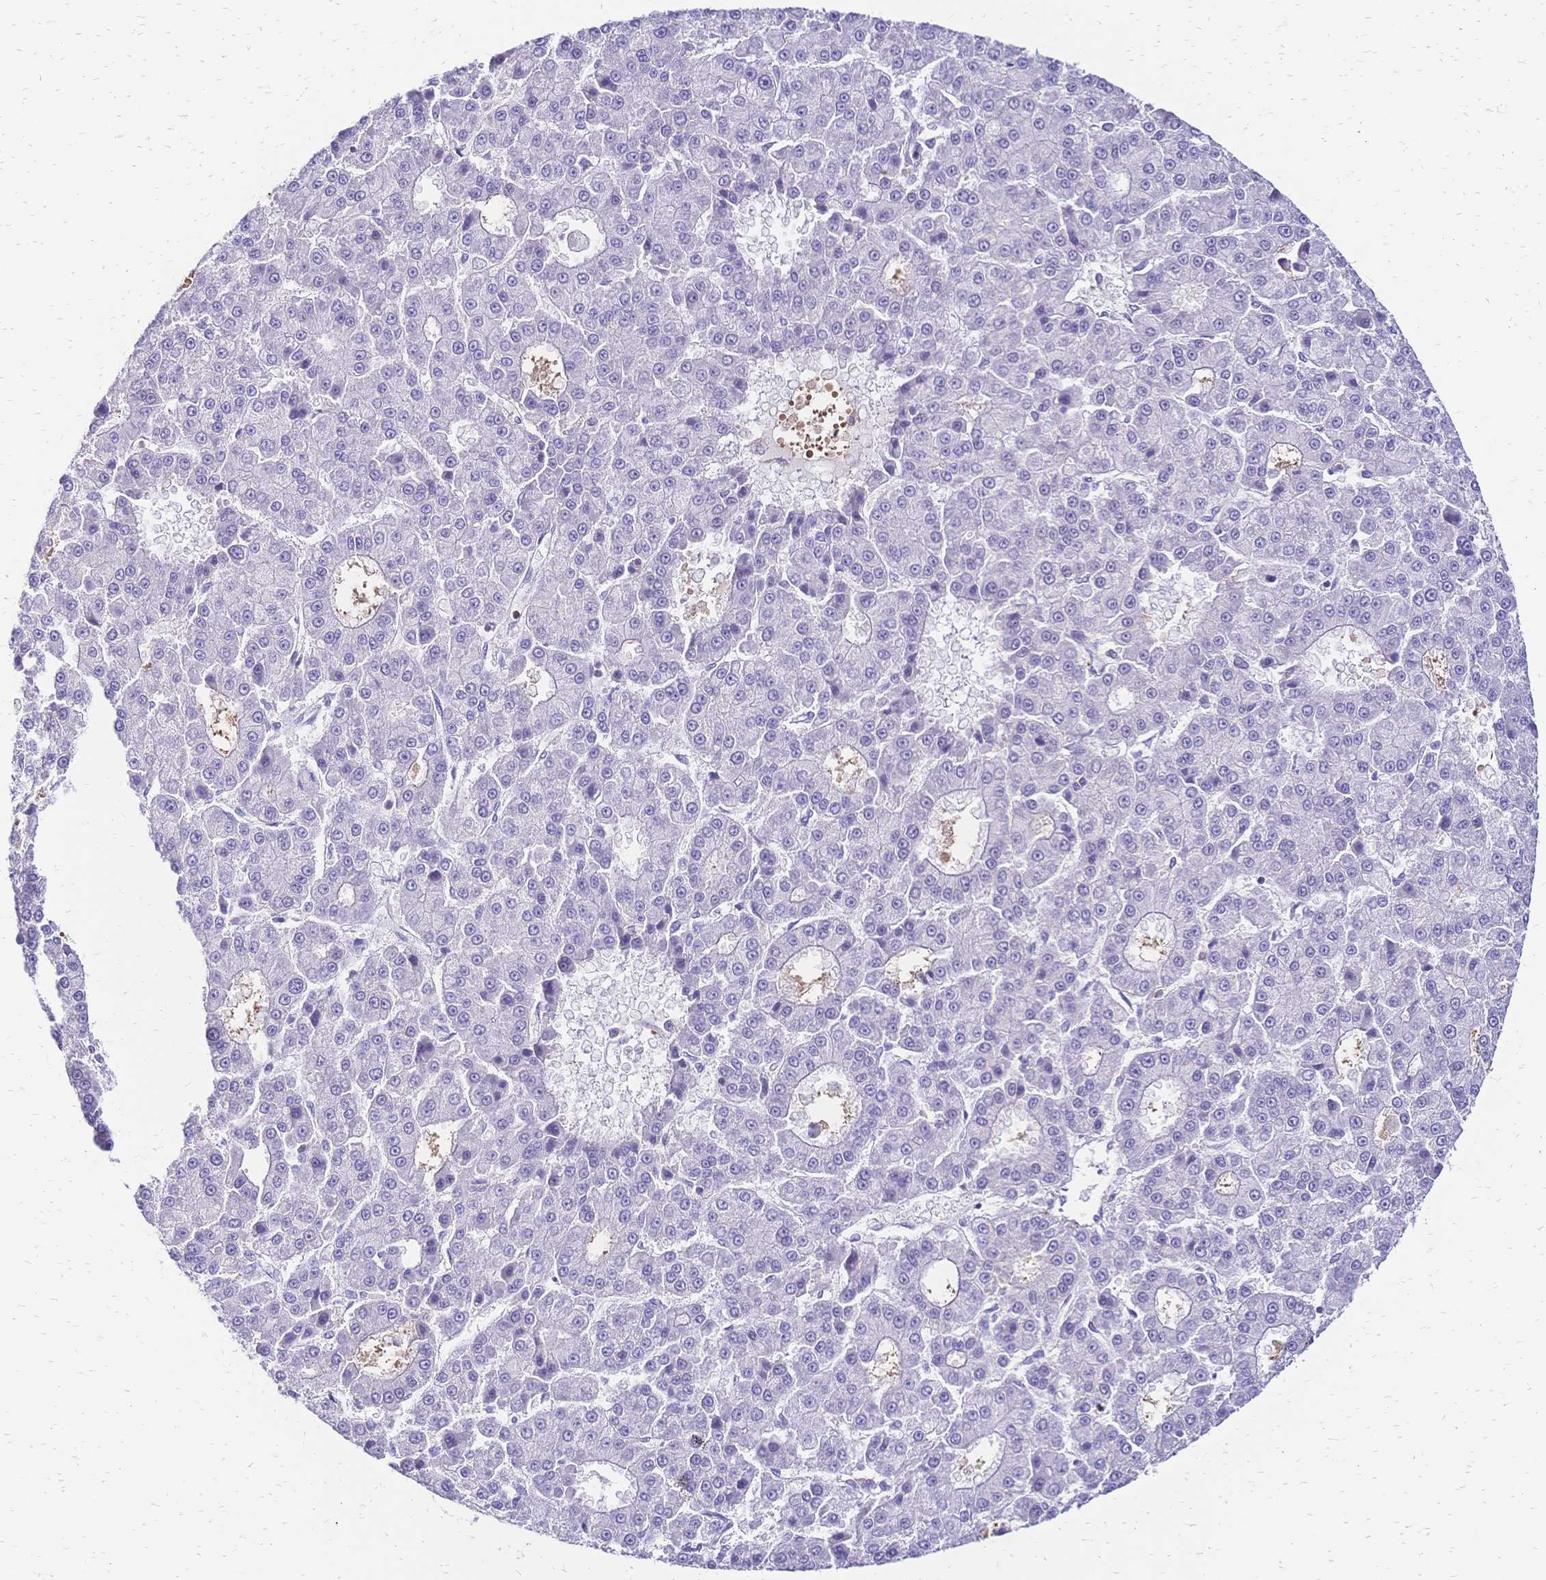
{"staining": {"intensity": "negative", "quantity": "none", "location": "none"}, "tissue": "liver cancer", "cell_type": "Tumor cells", "image_type": "cancer", "snomed": [{"axis": "morphology", "description": "Carcinoma, Hepatocellular, NOS"}, {"axis": "topography", "description": "Liver"}], "caption": "Immunohistochemical staining of hepatocellular carcinoma (liver) displays no significant staining in tumor cells. (Stains: DAB immunohistochemistry (IHC) with hematoxylin counter stain, Microscopy: brightfield microscopy at high magnification).", "gene": "IL2RA", "patient": {"sex": "male", "age": 70}}